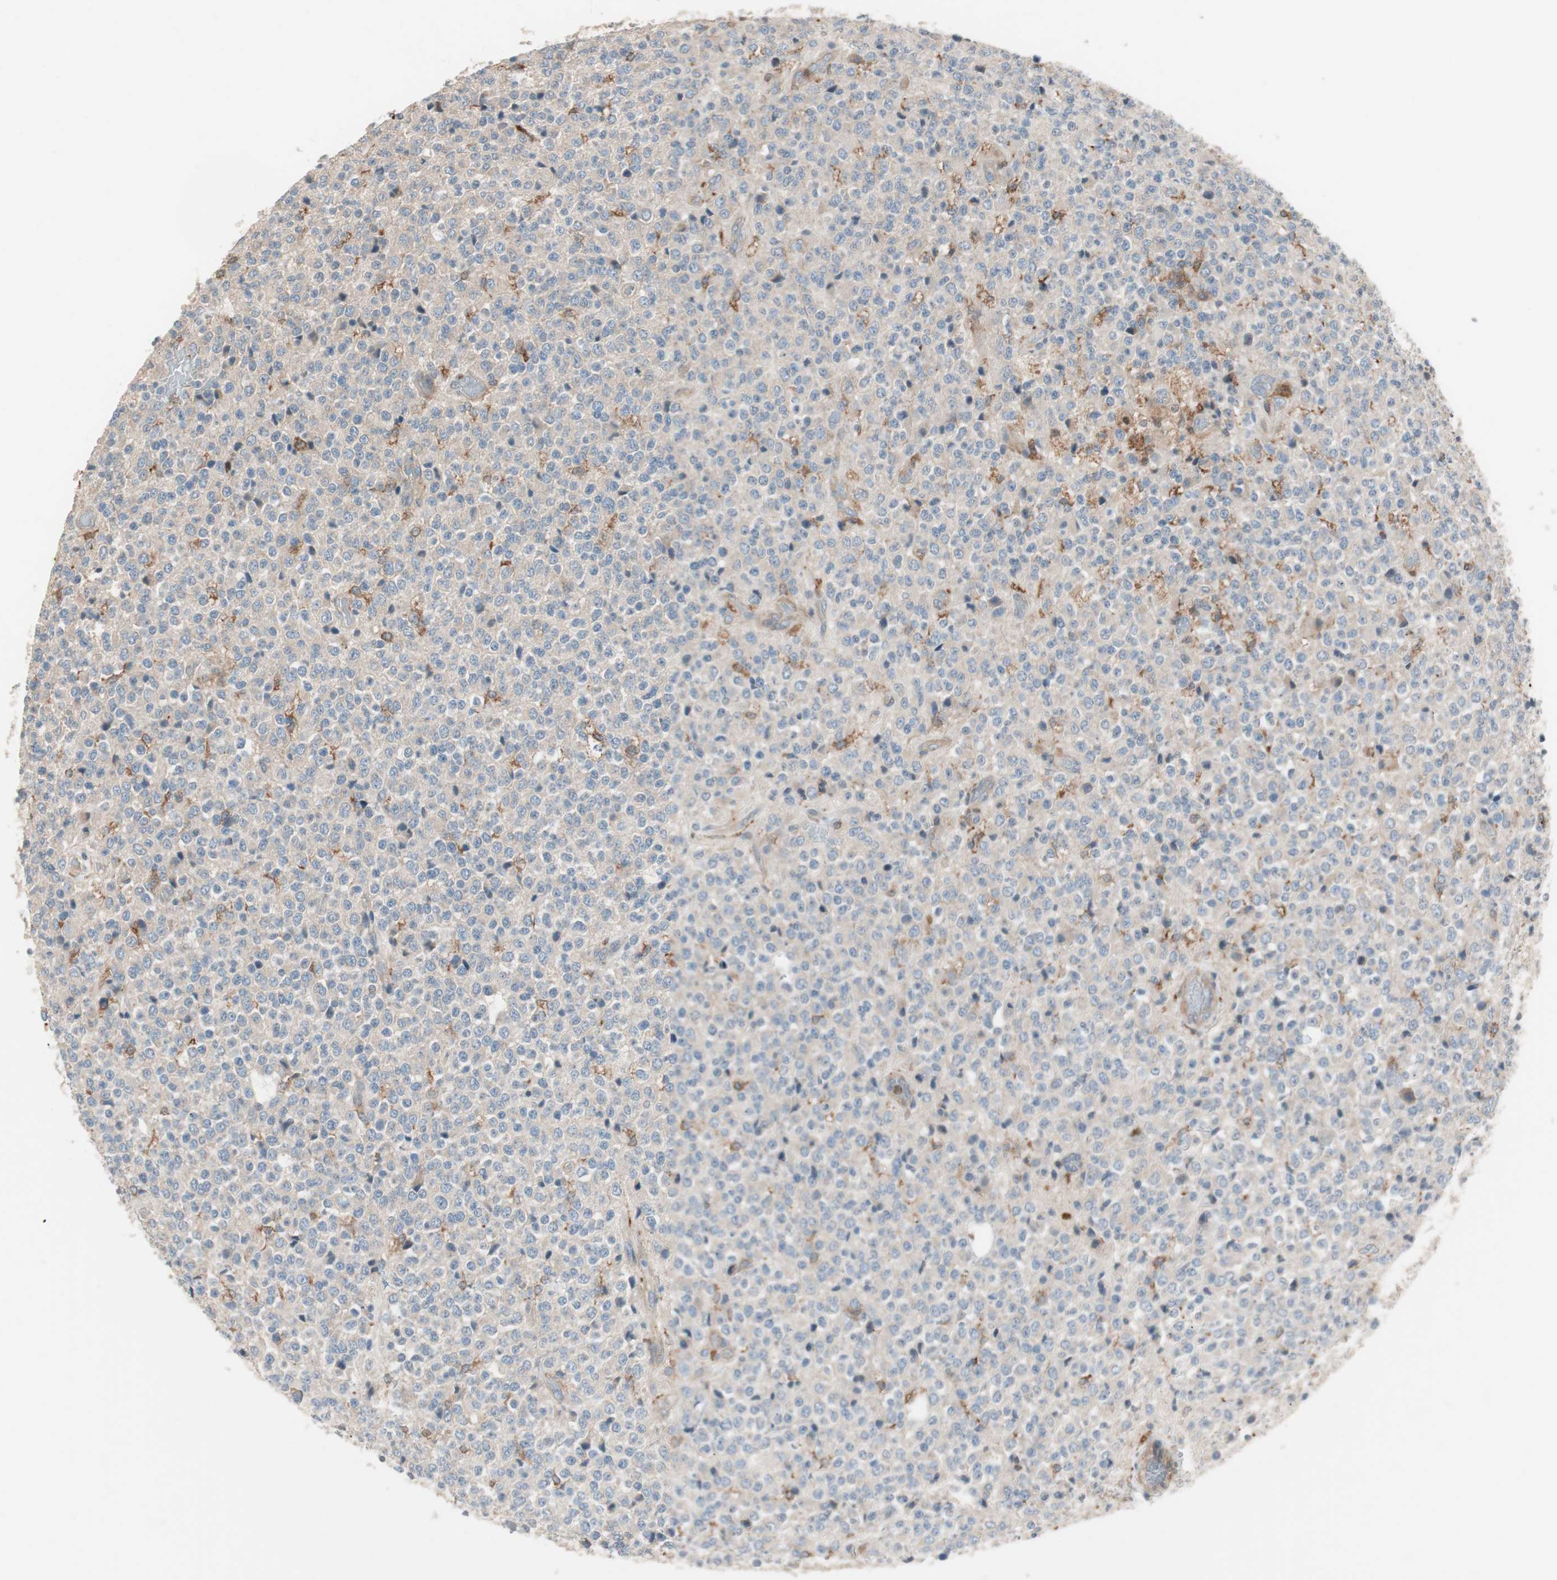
{"staining": {"intensity": "weak", "quantity": ">75%", "location": "cytoplasmic/membranous"}, "tissue": "glioma", "cell_type": "Tumor cells", "image_type": "cancer", "snomed": [{"axis": "morphology", "description": "Glioma, malignant, High grade"}, {"axis": "topography", "description": "pancreas cauda"}], "caption": "Protein expression analysis of malignant glioma (high-grade) demonstrates weak cytoplasmic/membranous positivity in about >75% of tumor cells.", "gene": "STAB1", "patient": {"sex": "male", "age": 60}}